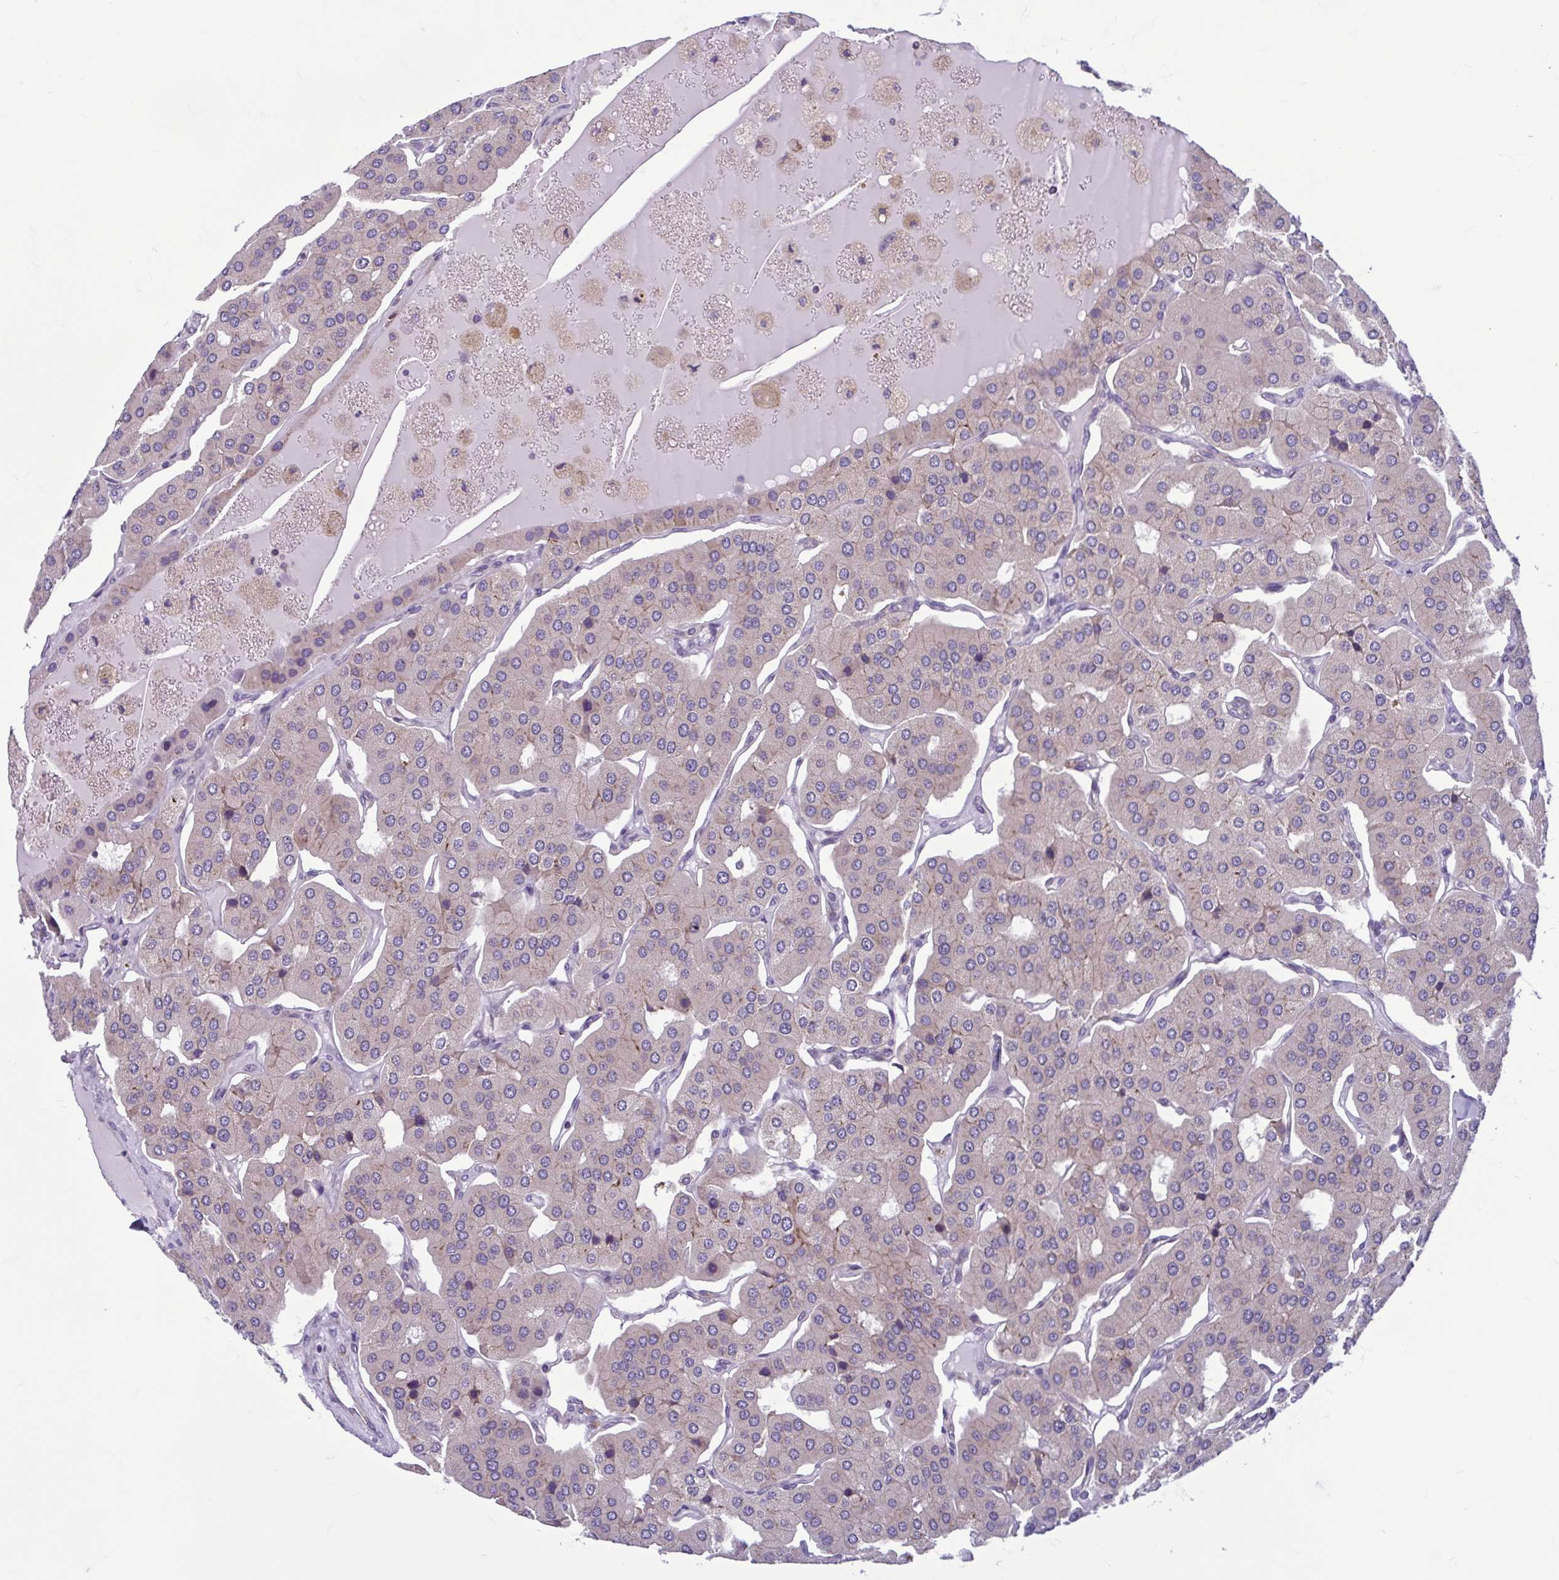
{"staining": {"intensity": "weak", "quantity": "<25%", "location": "cytoplasmic/membranous"}, "tissue": "parathyroid gland", "cell_type": "Glandular cells", "image_type": "normal", "snomed": [{"axis": "morphology", "description": "Normal tissue, NOS"}, {"axis": "morphology", "description": "Adenoma, NOS"}, {"axis": "topography", "description": "Parathyroid gland"}], "caption": "Immunohistochemistry photomicrograph of benign parathyroid gland stained for a protein (brown), which exhibits no expression in glandular cells.", "gene": "RPS16", "patient": {"sex": "female", "age": 86}}